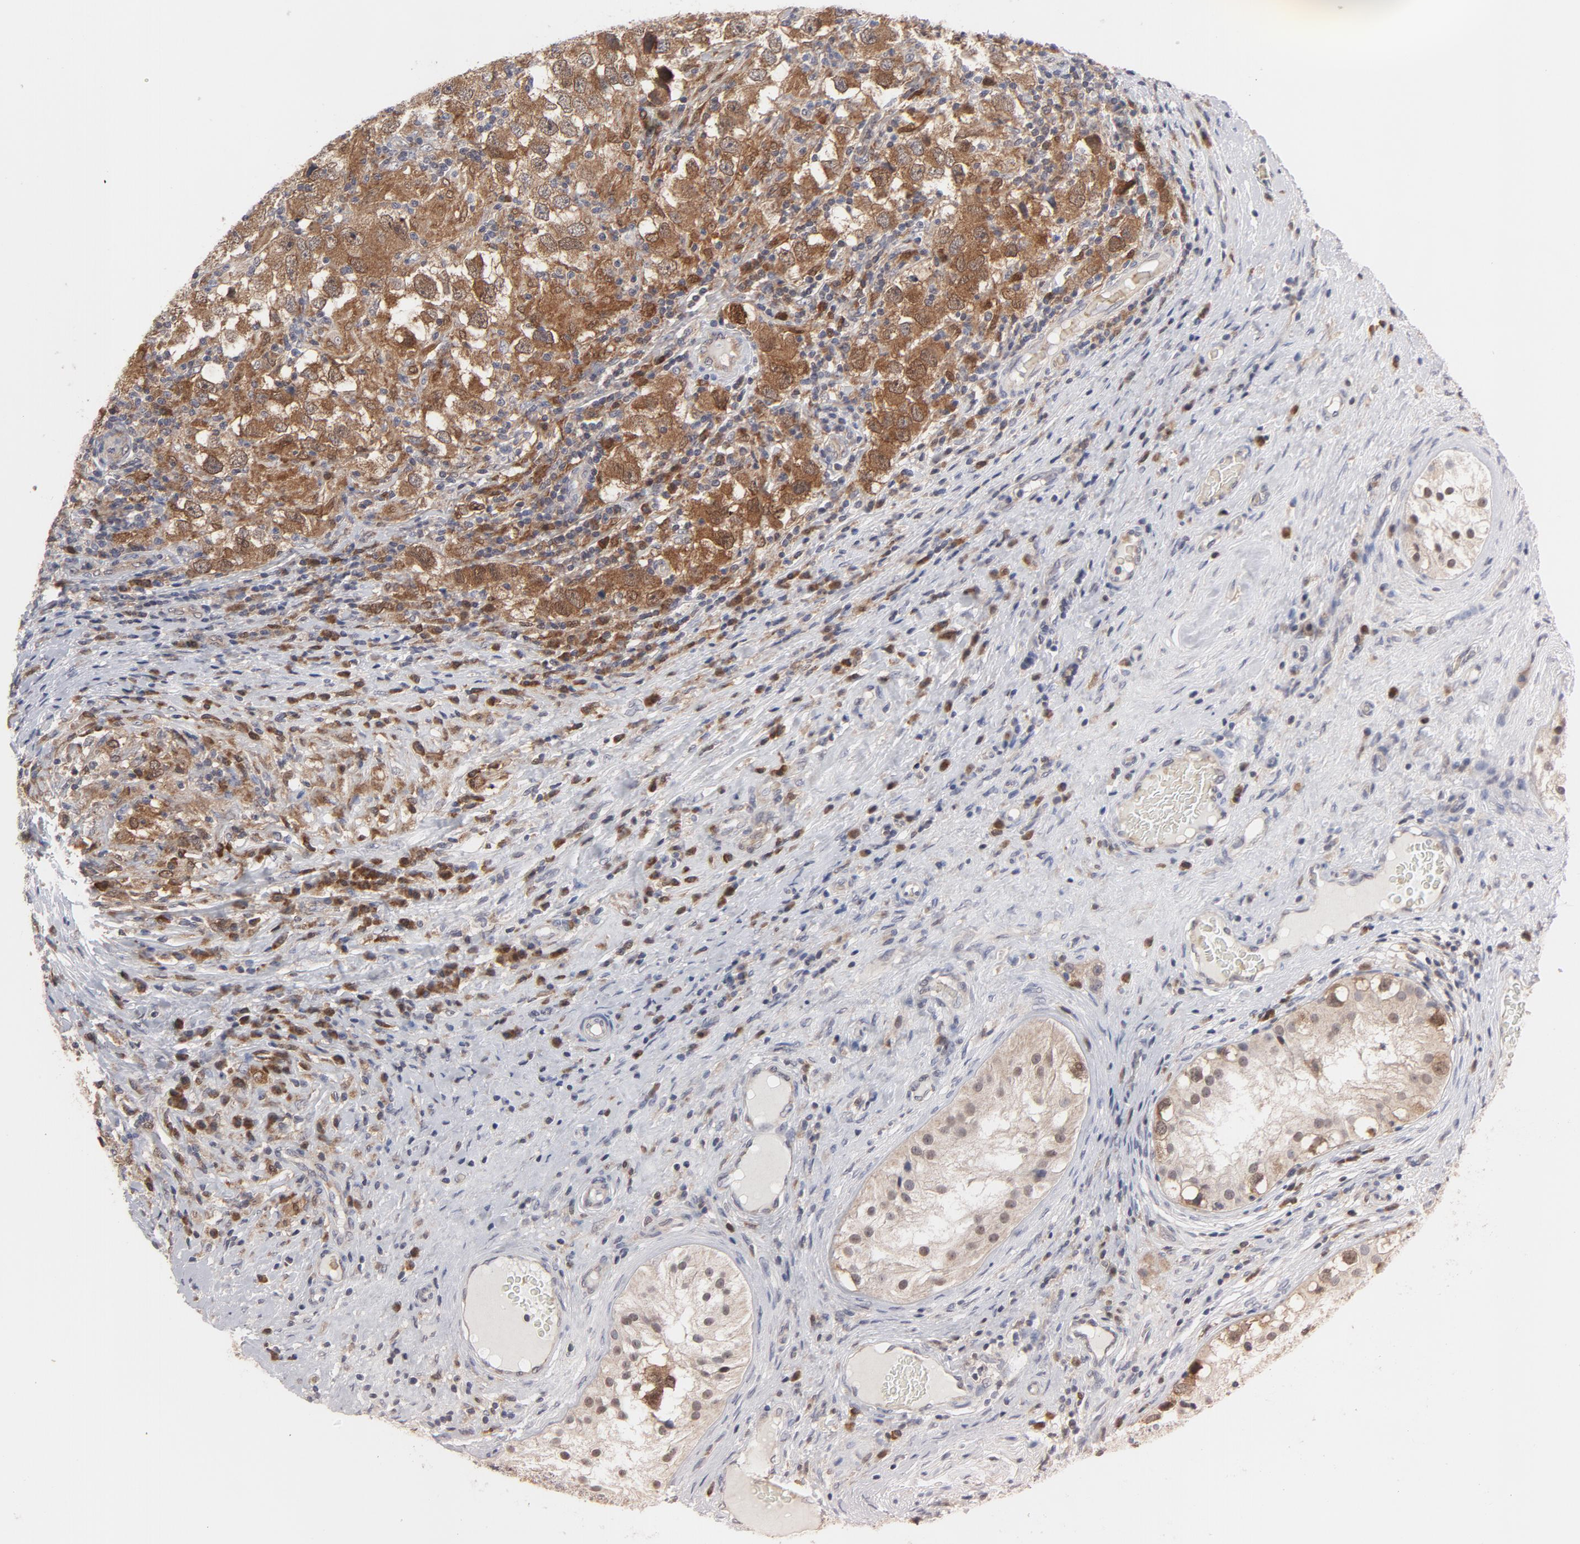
{"staining": {"intensity": "moderate", "quantity": ">75%", "location": "cytoplasmic/membranous"}, "tissue": "testis cancer", "cell_type": "Tumor cells", "image_type": "cancer", "snomed": [{"axis": "morphology", "description": "Carcinoma, Embryonal, NOS"}, {"axis": "topography", "description": "Testis"}], "caption": "A high-resolution photomicrograph shows immunohistochemistry staining of testis embryonal carcinoma, which shows moderate cytoplasmic/membranous expression in approximately >75% of tumor cells.", "gene": "PRDX1", "patient": {"sex": "male", "age": 21}}